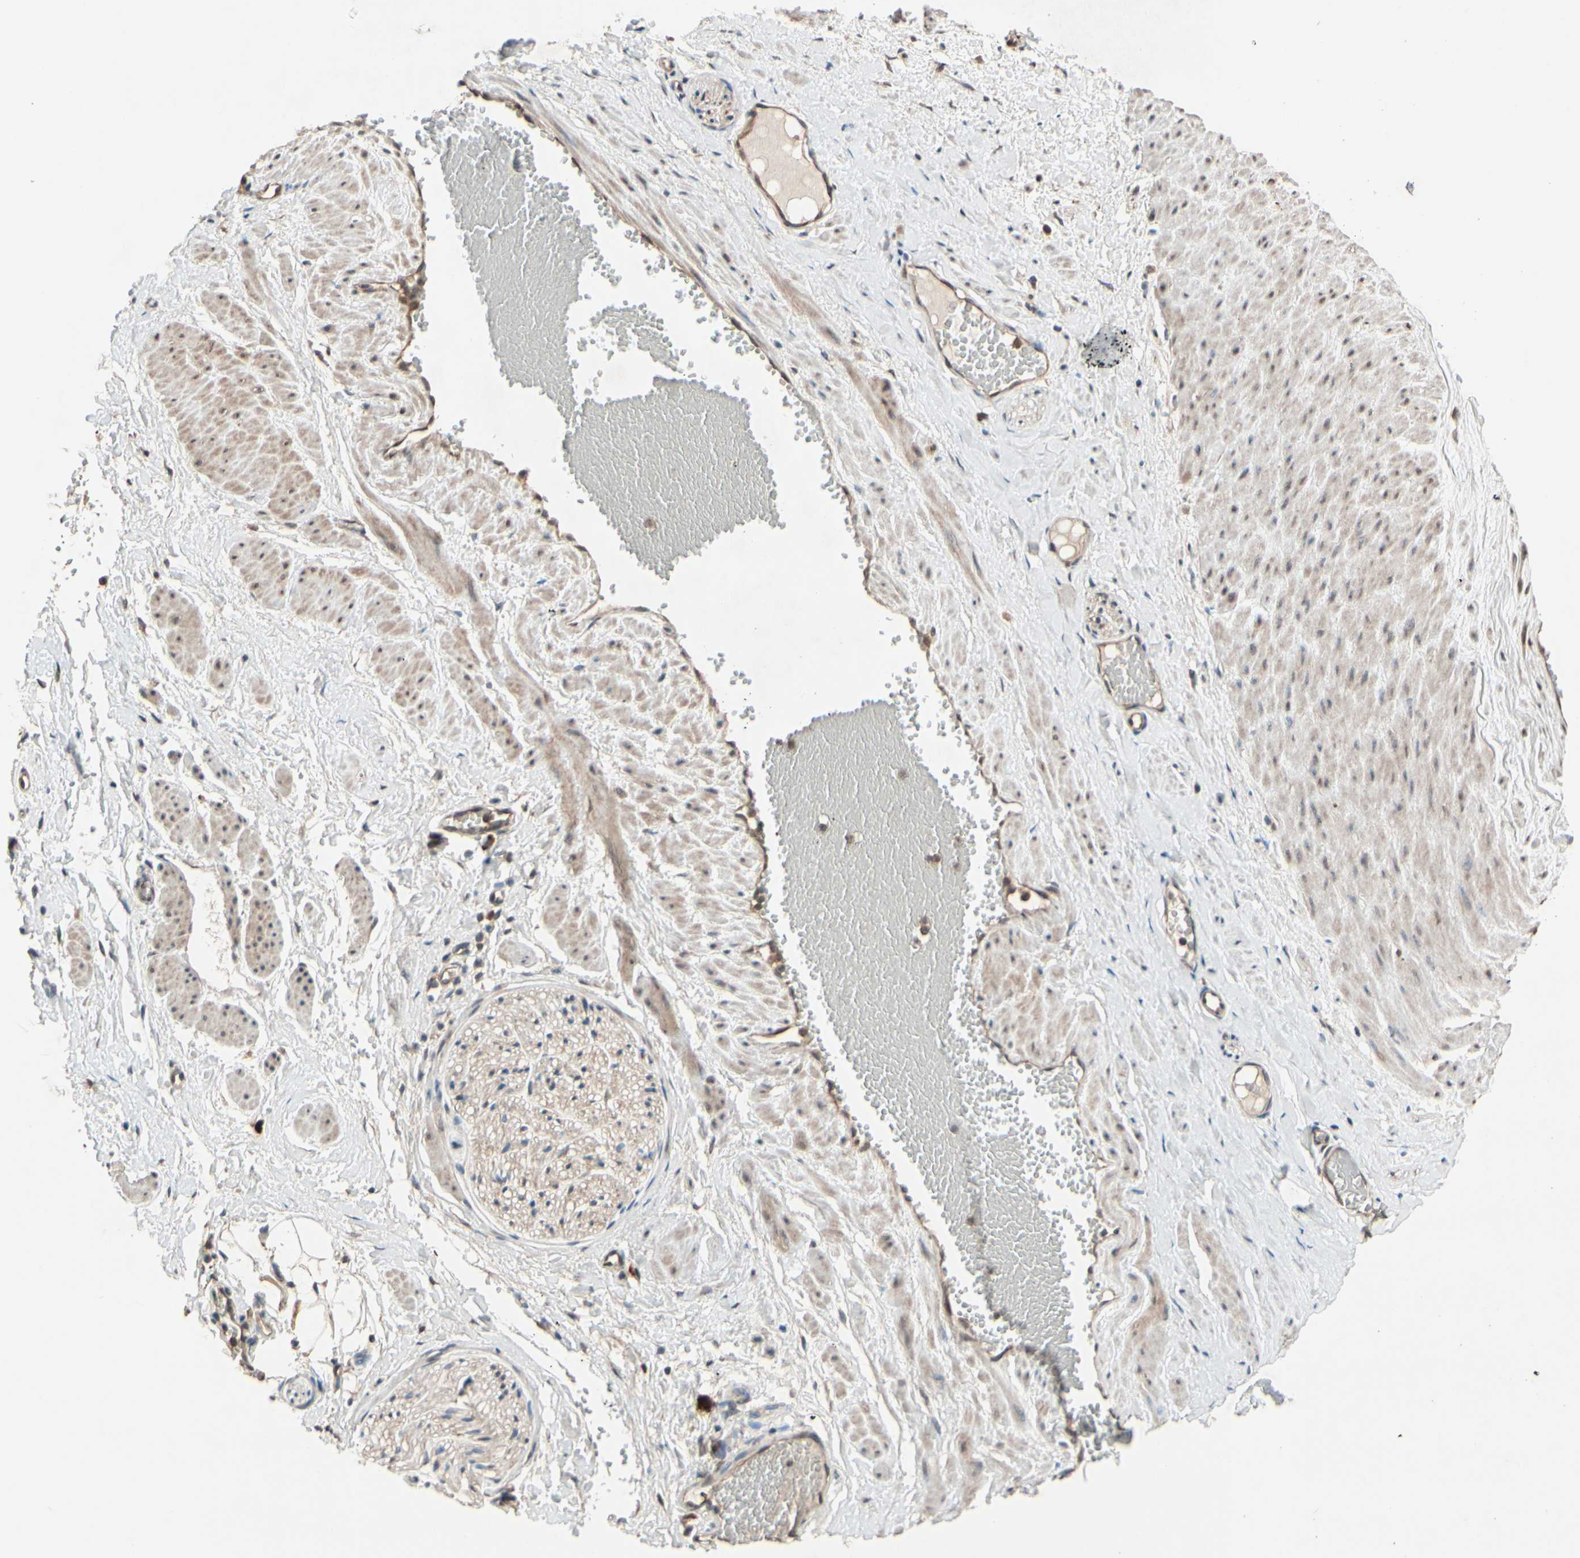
{"staining": {"intensity": "moderate", "quantity": "25%-75%", "location": "cytoplasmic/membranous"}, "tissue": "adipose tissue", "cell_type": "Adipocytes", "image_type": "normal", "snomed": [{"axis": "morphology", "description": "Normal tissue, NOS"}, {"axis": "topography", "description": "Soft tissue"}, {"axis": "topography", "description": "Vascular tissue"}], "caption": "An image of human adipose tissue stained for a protein exhibits moderate cytoplasmic/membranous brown staining in adipocytes. (DAB IHC with brightfield microscopy, high magnification).", "gene": "PNPLA7", "patient": {"sex": "female", "age": 35}}